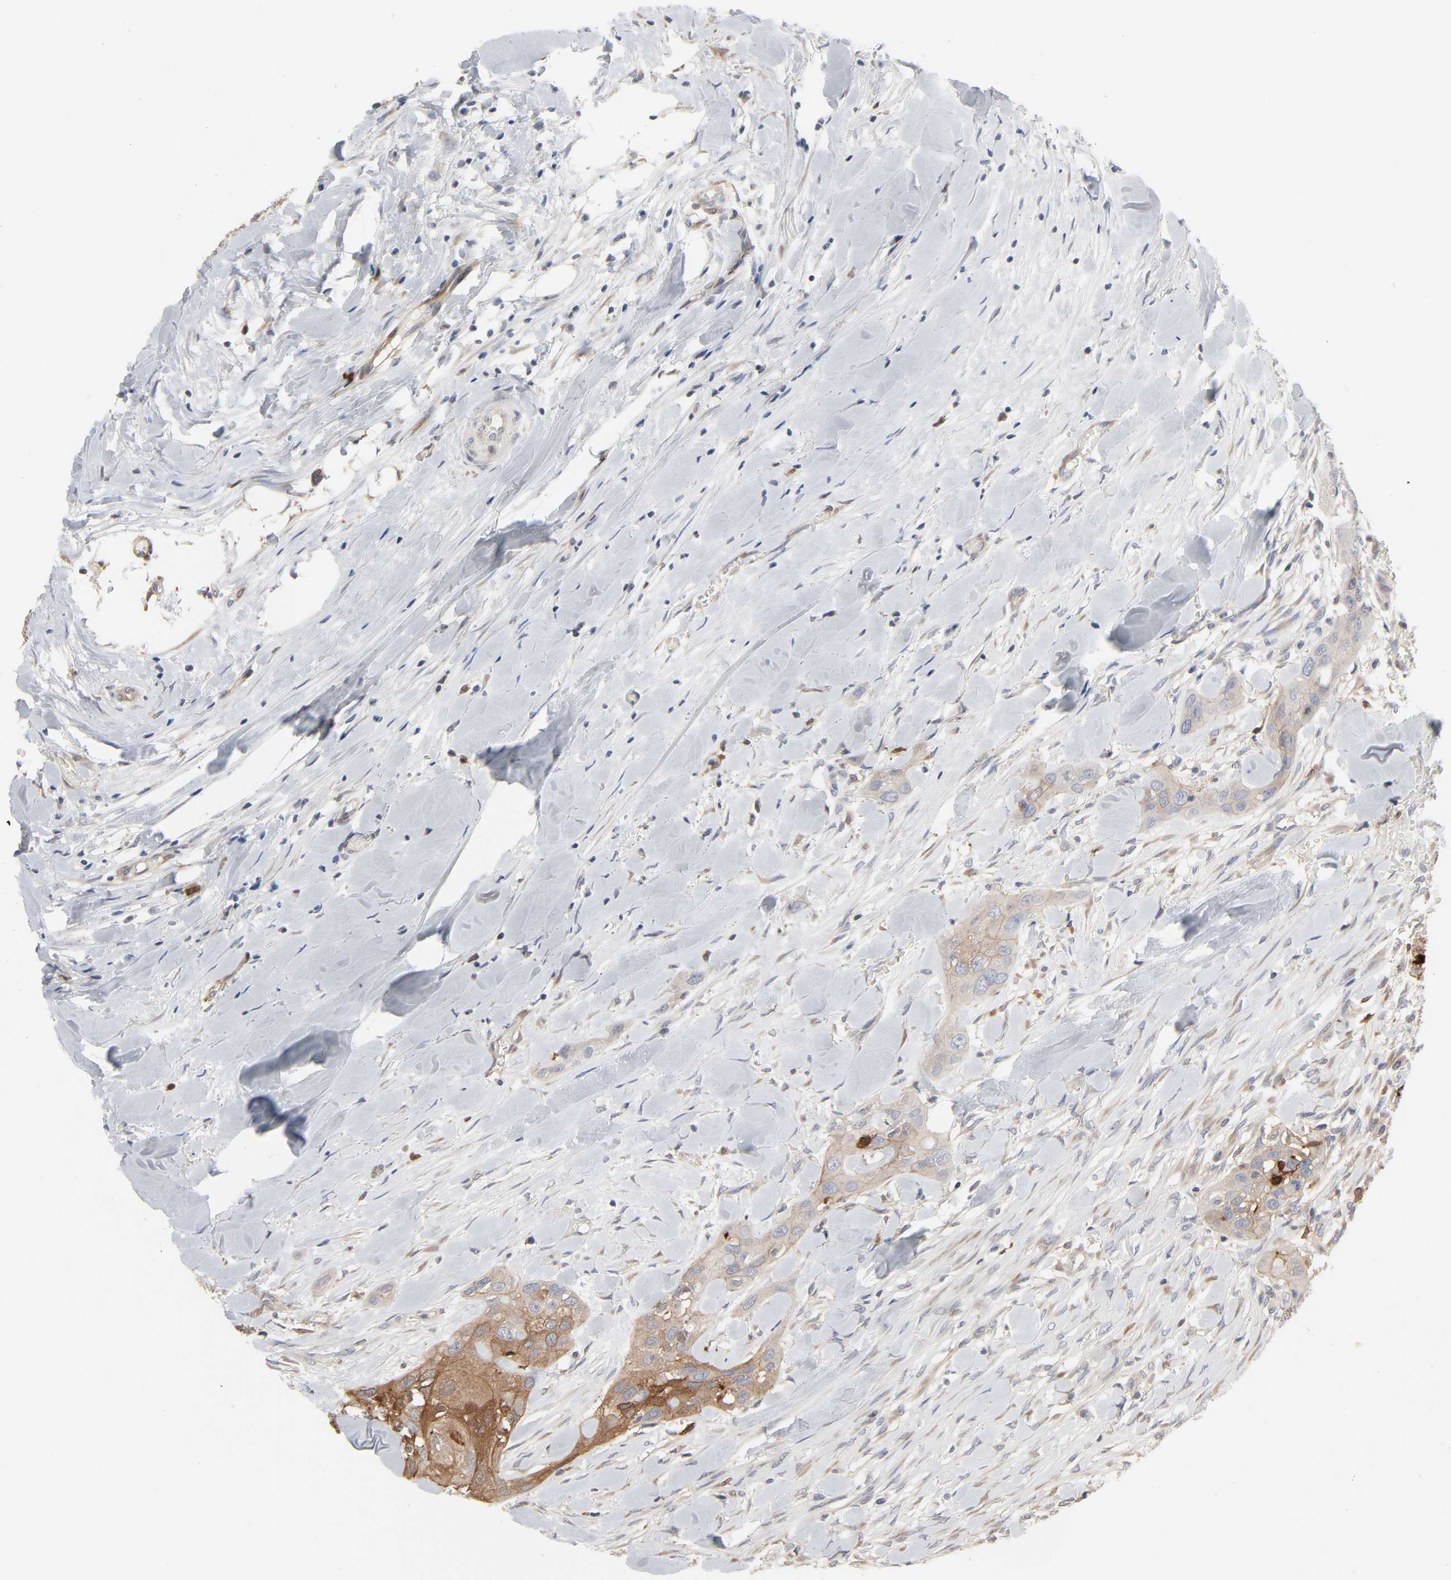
{"staining": {"intensity": "moderate", "quantity": ">75%", "location": "cytoplasmic/membranous"}, "tissue": "head and neck cancer", "cell_type": "Tumor cells", "image_type": "cancer", "snomed": [{"axis": "morphology", "description": "Neoplasm, malignant, NOS"}, {"axis": "topography", "description": "Salivary gland"}, {"axis": "topography", "description": "Head-Neck"}], "caption": "Tumor cells exhibit moderate cytoplasmic/membranous staining in approximately >75% of cells in neoplasm (malignant) (head and neck). The protein is stained brown, and the nuclei are stained in blue (DAB (3,3'-diaminobenzidine) IHC with brightfield microscopy, high magnification).", "gene": "NDRG2", "patient": {"sex": "male", "age": 43}}